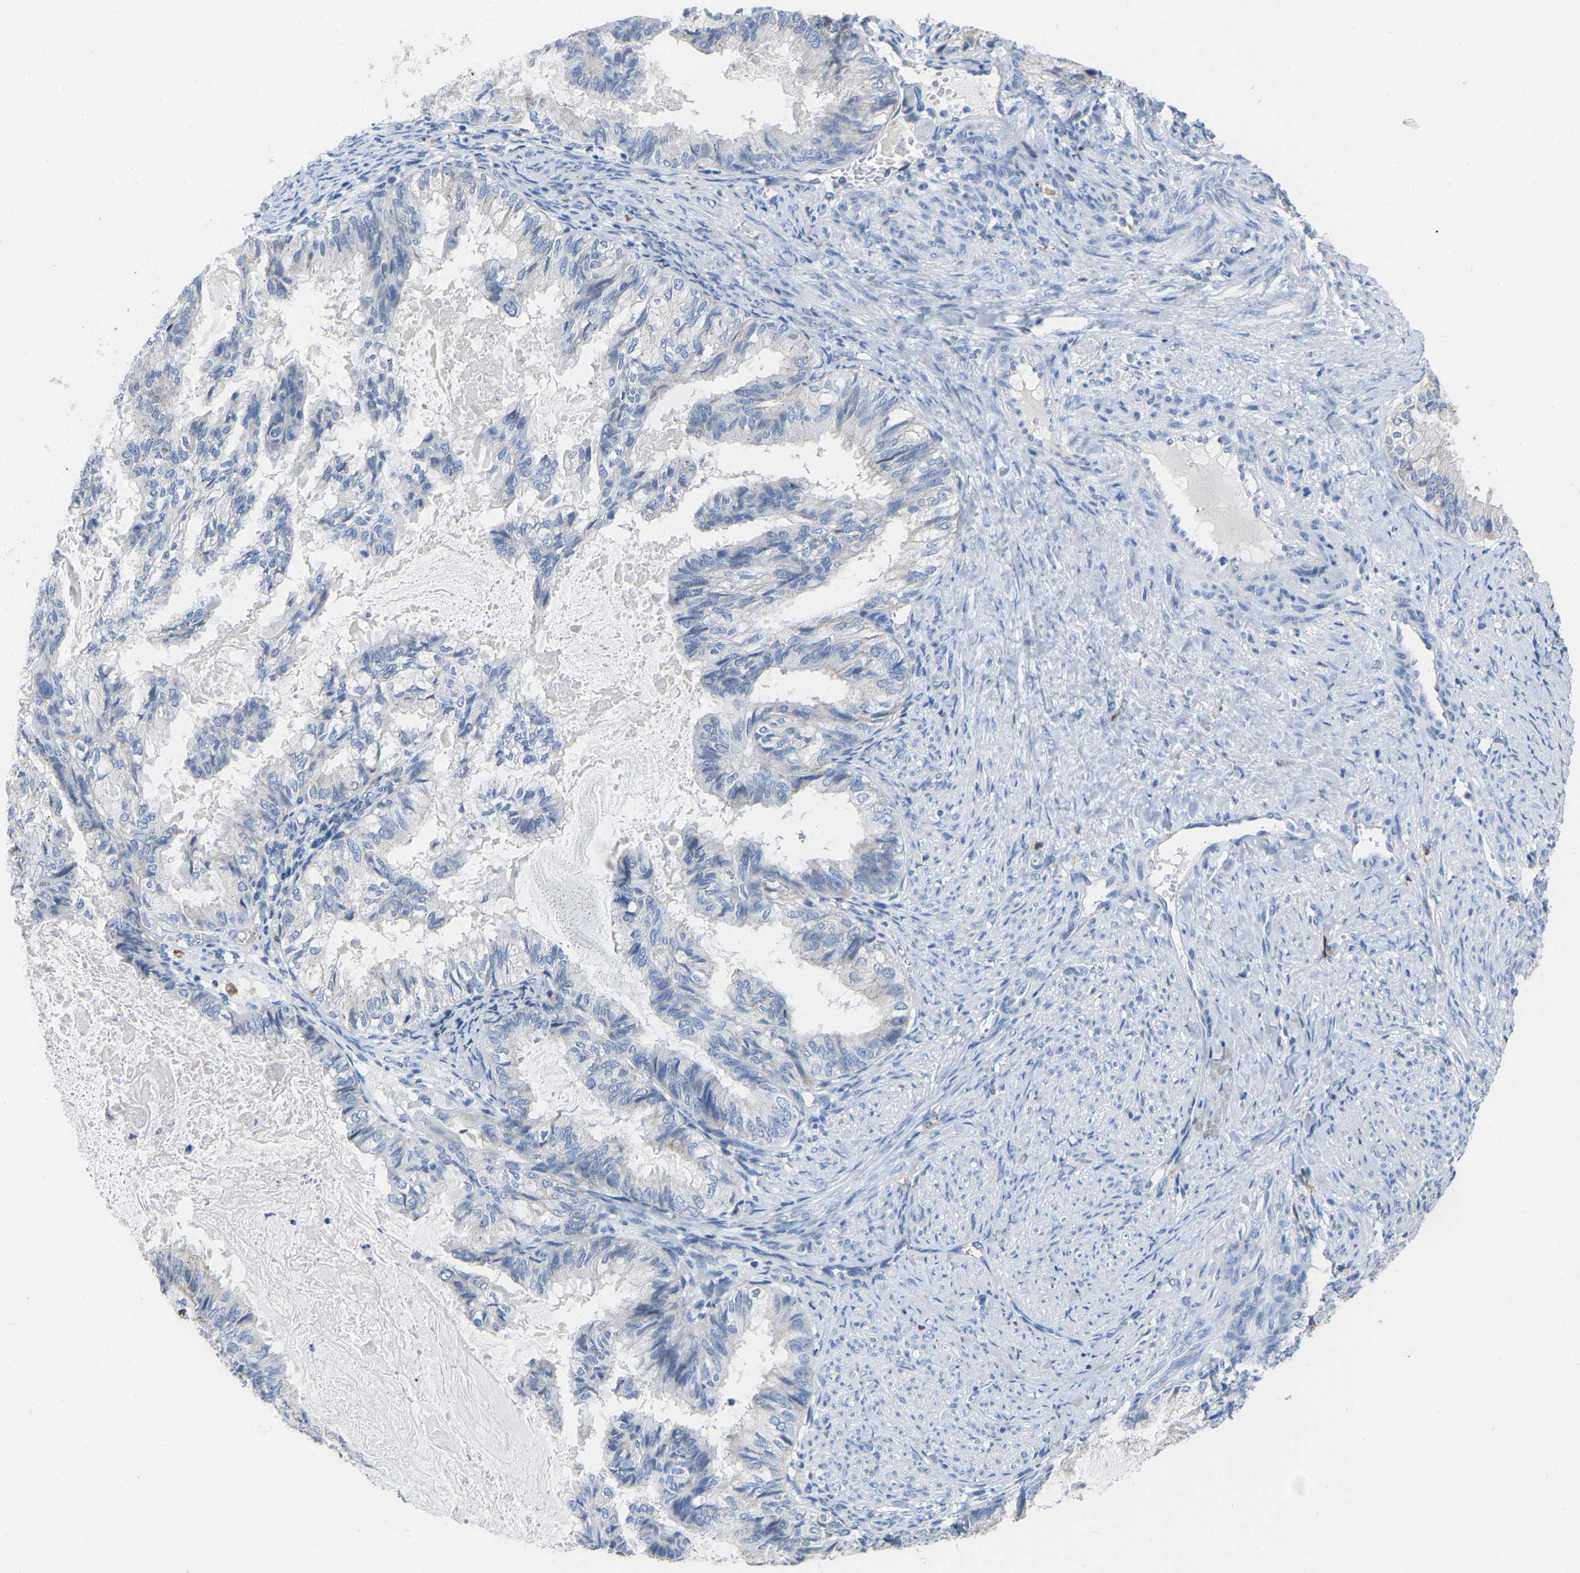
{"staining": {"intensity": "negative", "quantity": "none", "location": "none"}, "tissue": "endometrial cancer", "cell_type": "Tumor cells", "image_type": "cancer", "snomed": [{"axis": "morphology", "description": "Adenocarcinoma, NOS"}, {"axis": "topography", "description": "Endometrium"}], "caption": "Human endometrial adenocarcinoma stained for a protein using immunohistochemistry shows no staining in tumor cells.", "gene": "ULBP2", "patient": {"sex": "female", "age": 86}}